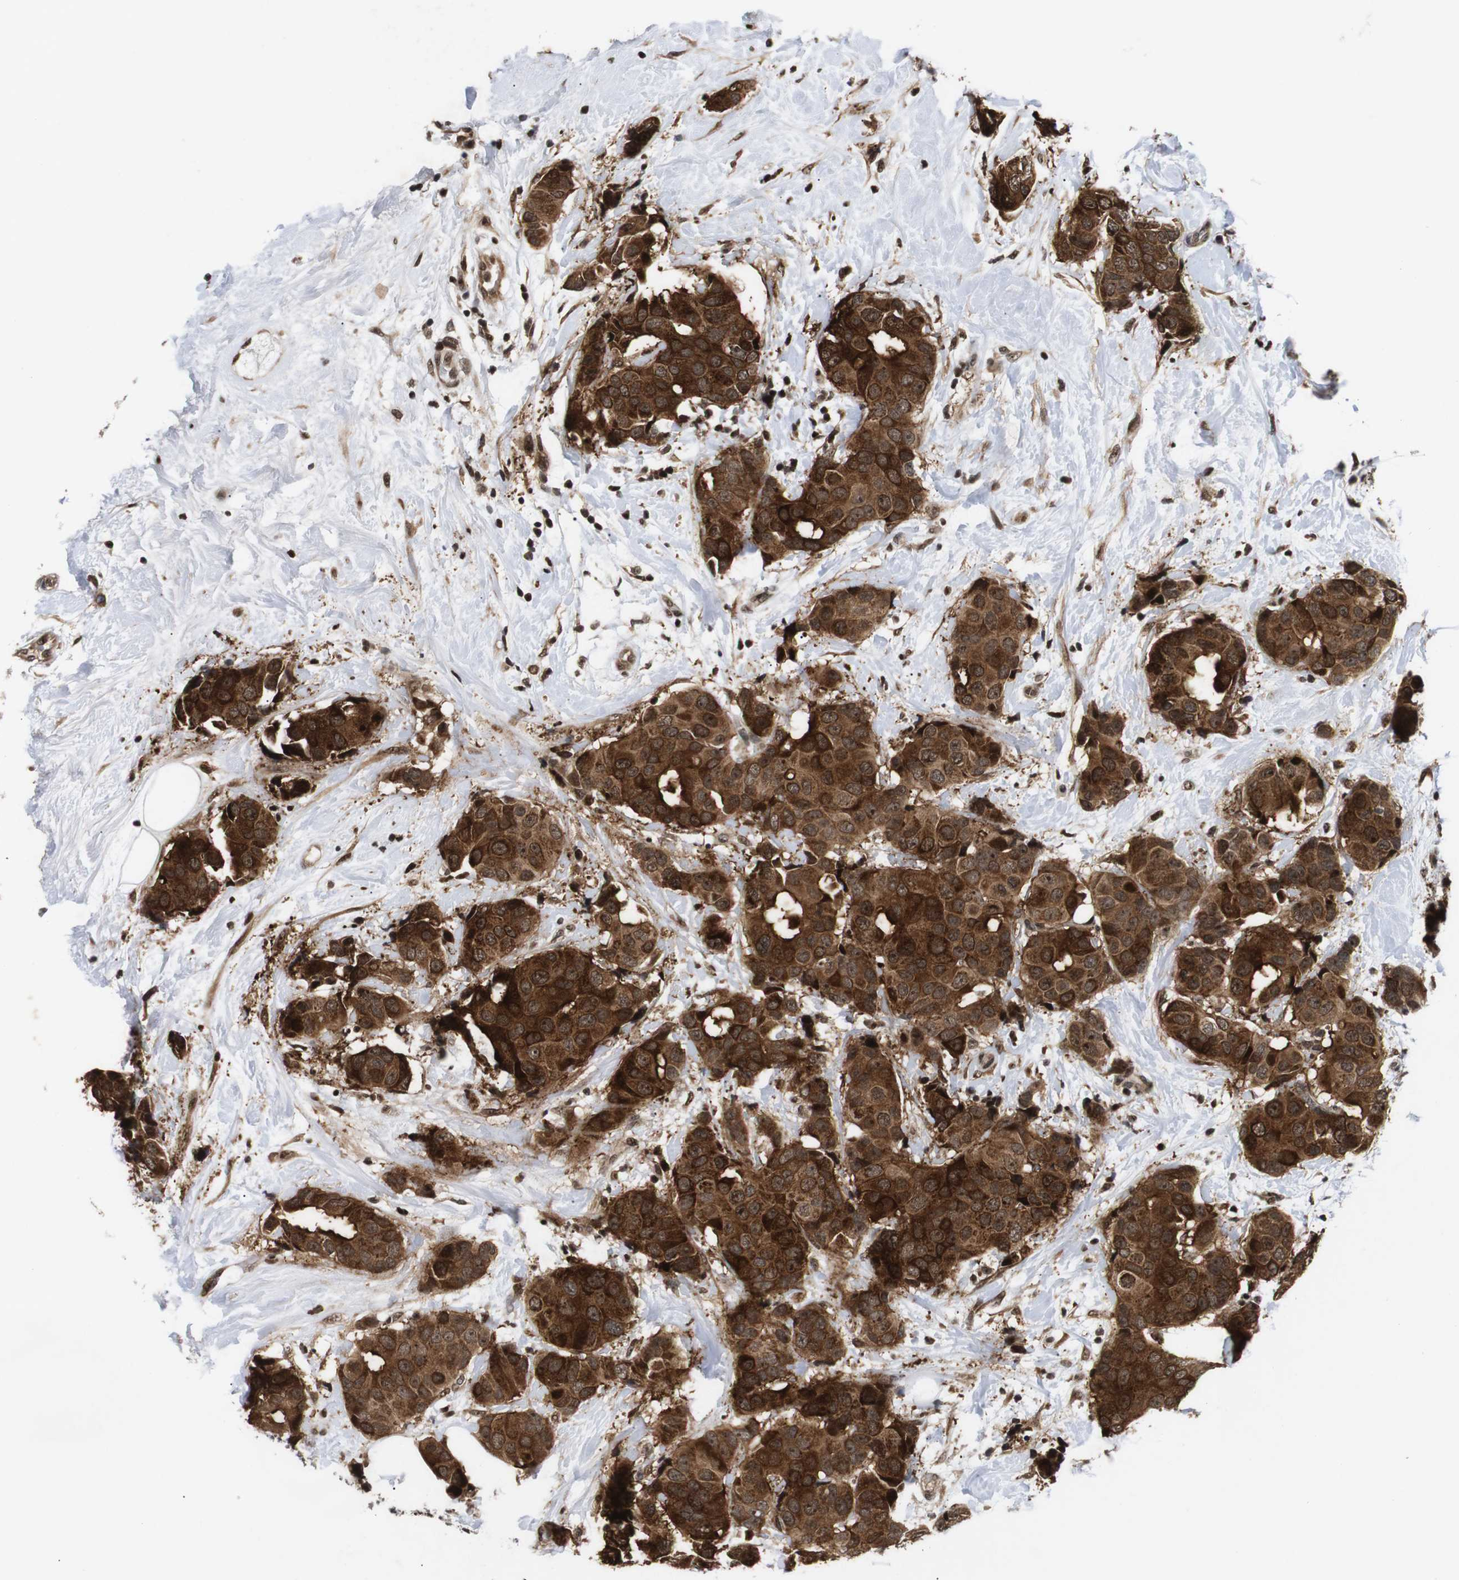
{"staining": {"intensity": "strong", "quantity": ">75%", "location": "cytoplasmic/membranous,nuclear"}, "tissue": "breast cancer", "cell_type": "Tumor cells", "image_type": "cancer", "snomed": [{"axis": "morphology", "description": "Normal tissue, NOS"}, {"axis": "morphology", "description": "Duct carcinoma"}, {"axis": "topography", "description": "Breast"}], "caption": "Brown immunohistochemical staining in breast cancer (intraductal carcinoma) demonstrates strong cytoplasmic/membranous and nuclear positivity in approximately >75% of tumor cells. The protein of interest is shown in brown color, while the nuclei are stained blue.", "gene": "KIF23", "patient": {"sex": "female", "age": 39}}